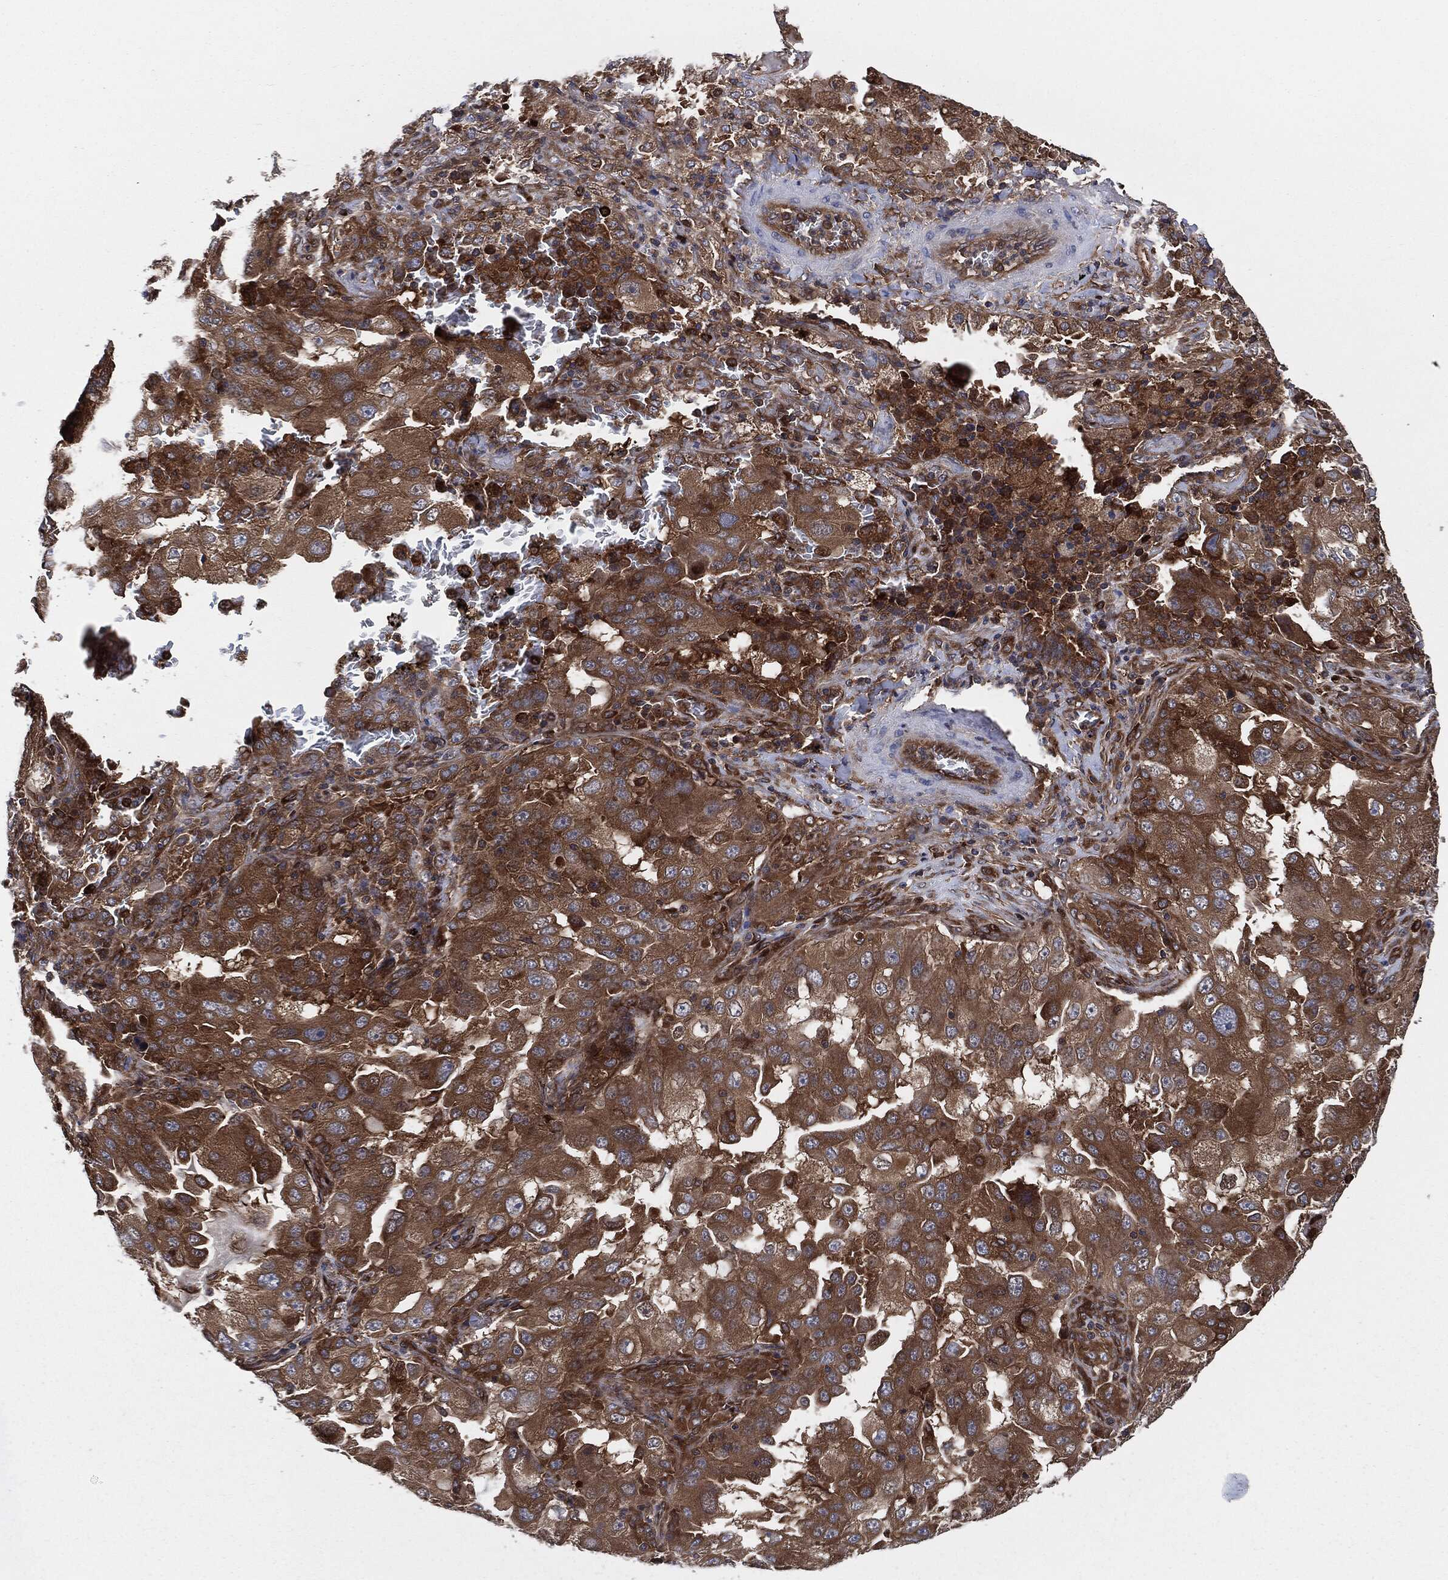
{"staining": {"intensity": "moderate", "quantity": ">75%", "location": "cytoplasmic/membranous"}, "tissue": "lung cancer", "cell_type": "Tumor cells", "image_type": "cancer", "snomed": [{"axis": "morphology", "description": "Adenocarcinoma, NOS"}, {"axis": "topography", "description": "Lung"}], "caption": "Adenocarcinoma (lung) stained with a protein marker displays moderate staining in tumor cells.", "gene": "XPNPEP1", "patient": {"sex": "female", "age": 61}}